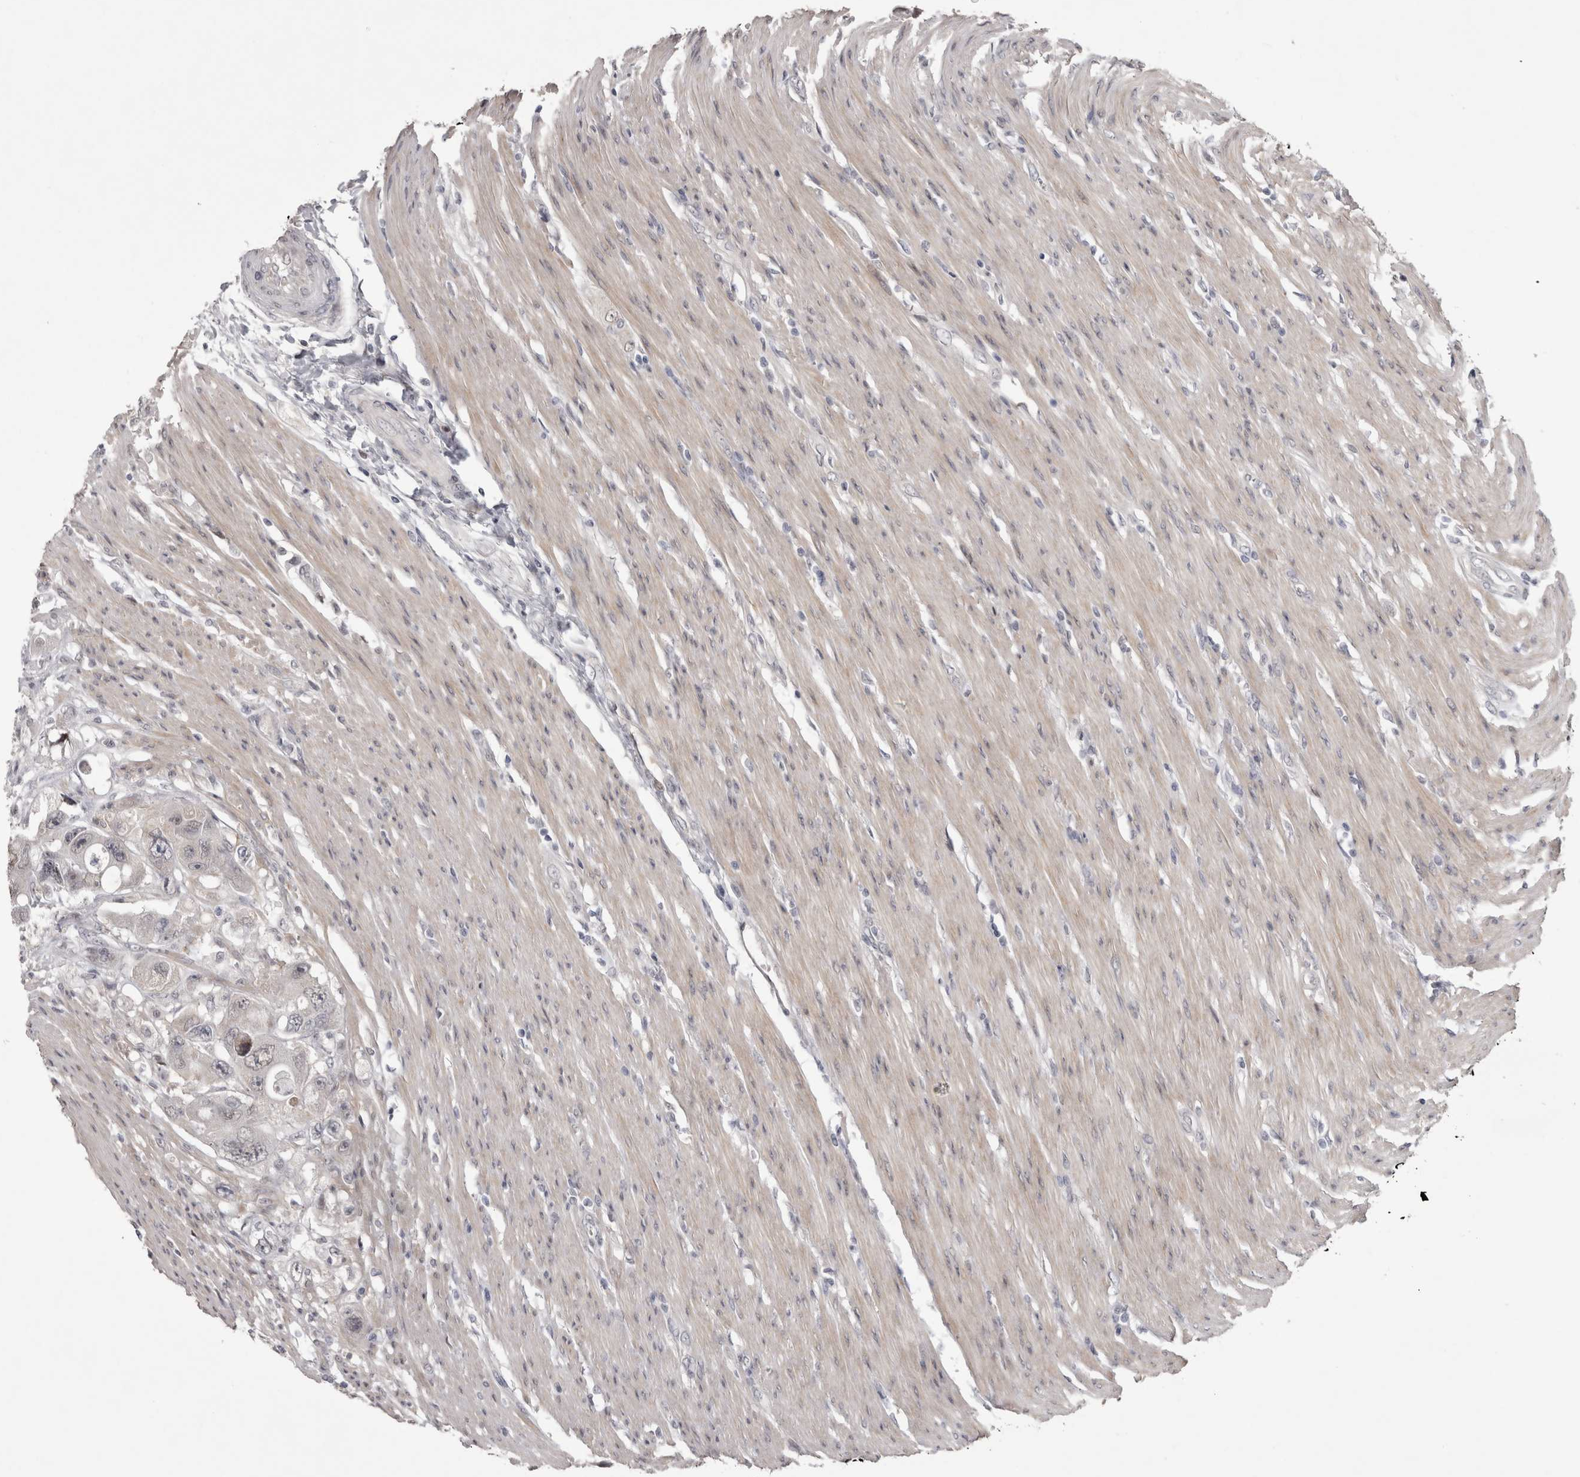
{"staining": {"intensity": "negative", "quantity": "none", "location": "none"}, "tissue": "colorectal cancer", "cell_type": "Tumor cells", "image_type": "cancer", "snomed": [{"axis": "morphology", "description": "Adenocarcinoma, NOS"}, {"axis": "topography", "description": "Colon"}], "caption": "The immunohistochemistry image has no significant positivity in tumor cells of colorectal adenocarcinoma tissue. Nuclei are stained in blue.", "gene": "IFI44", "patient": {"sex": "female", "age": 46}}